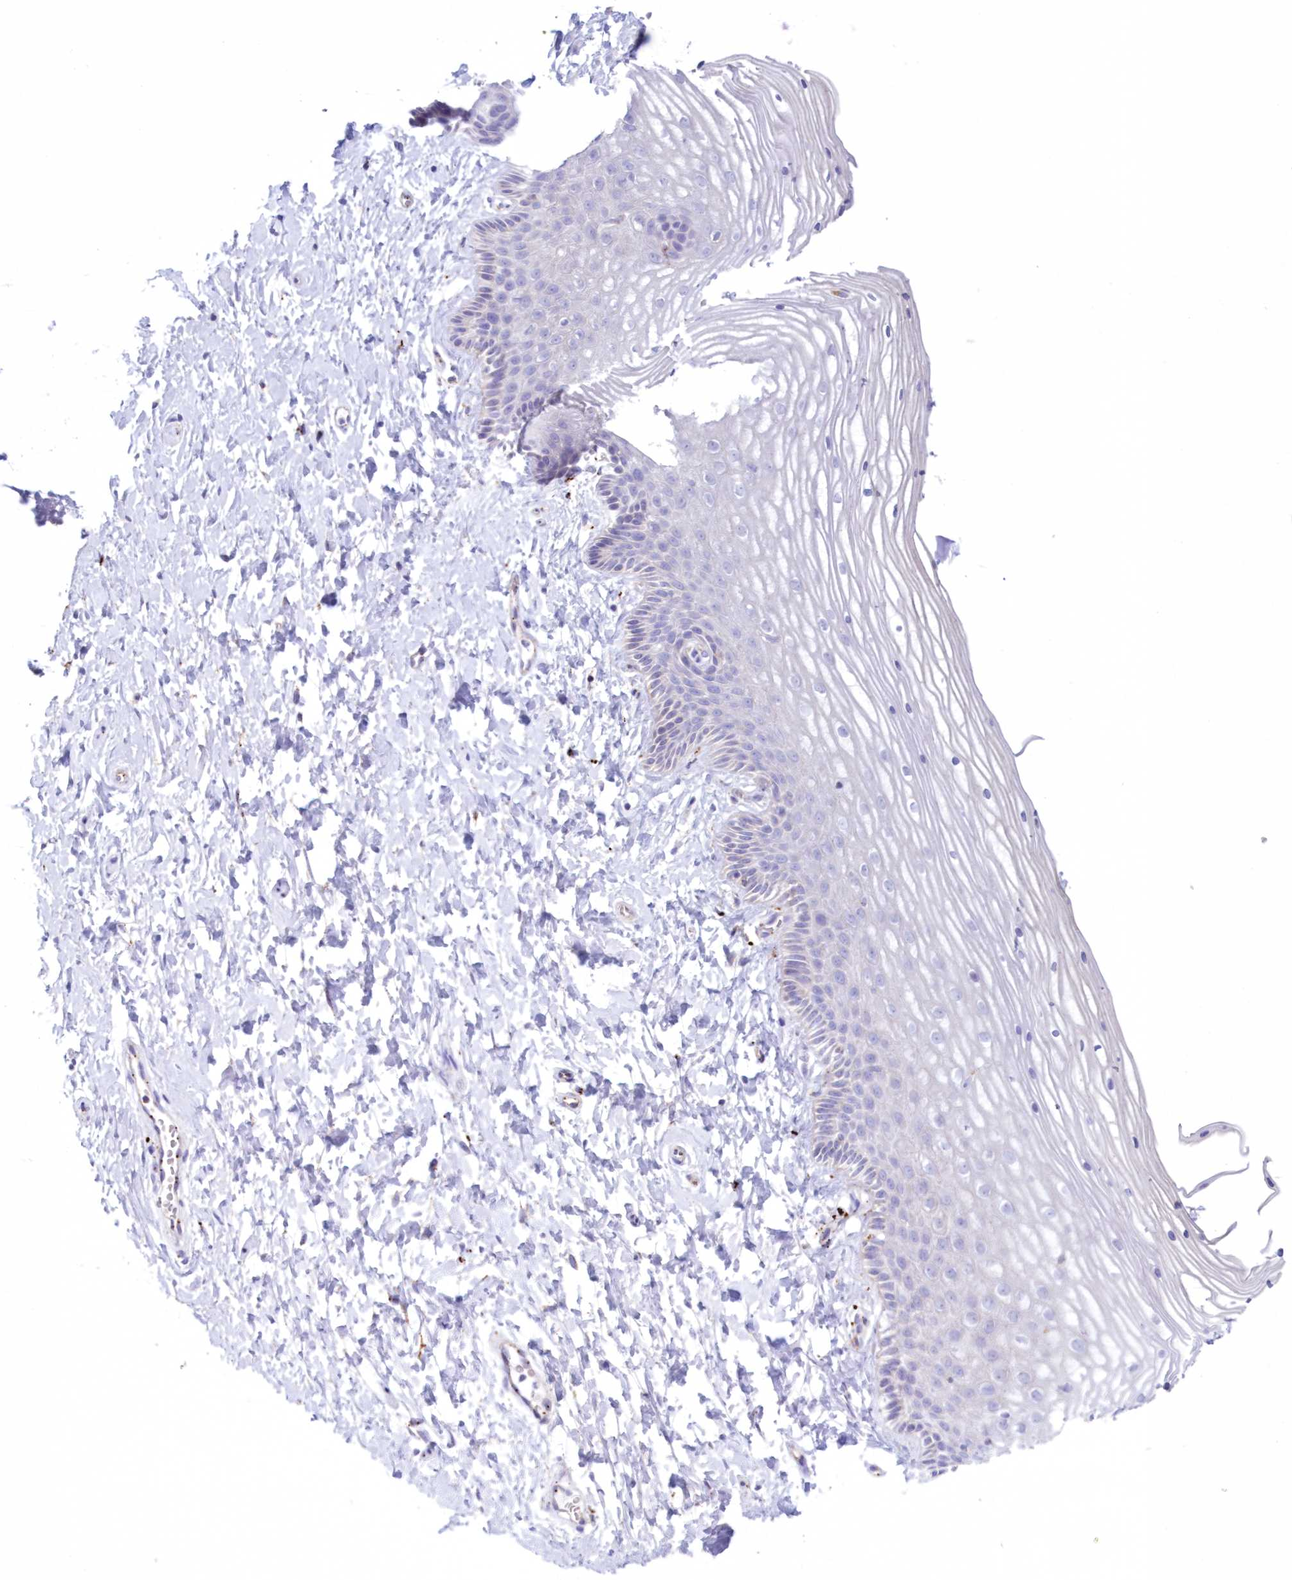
{"staining": {"intensity": "negative", "quantity": "none", "location": "none"}, "tissue": "vagina", "cell_type": "Squamous epithelial cells", "image_type": "normal", "snomed": [{"axis": "morphology", "description": "Normal tissue, NOS"}, {"axis": "topography", "description": "Vagina"}, {"axis": "topography", "description": "Cervix"}], "caption": "Vagina stained for a protein using immunohistochemistry (IHC) reveals no expression squamous epithelial cells.", "gene": "TPP1", "patient": {"sex": "female", "age": 40}}